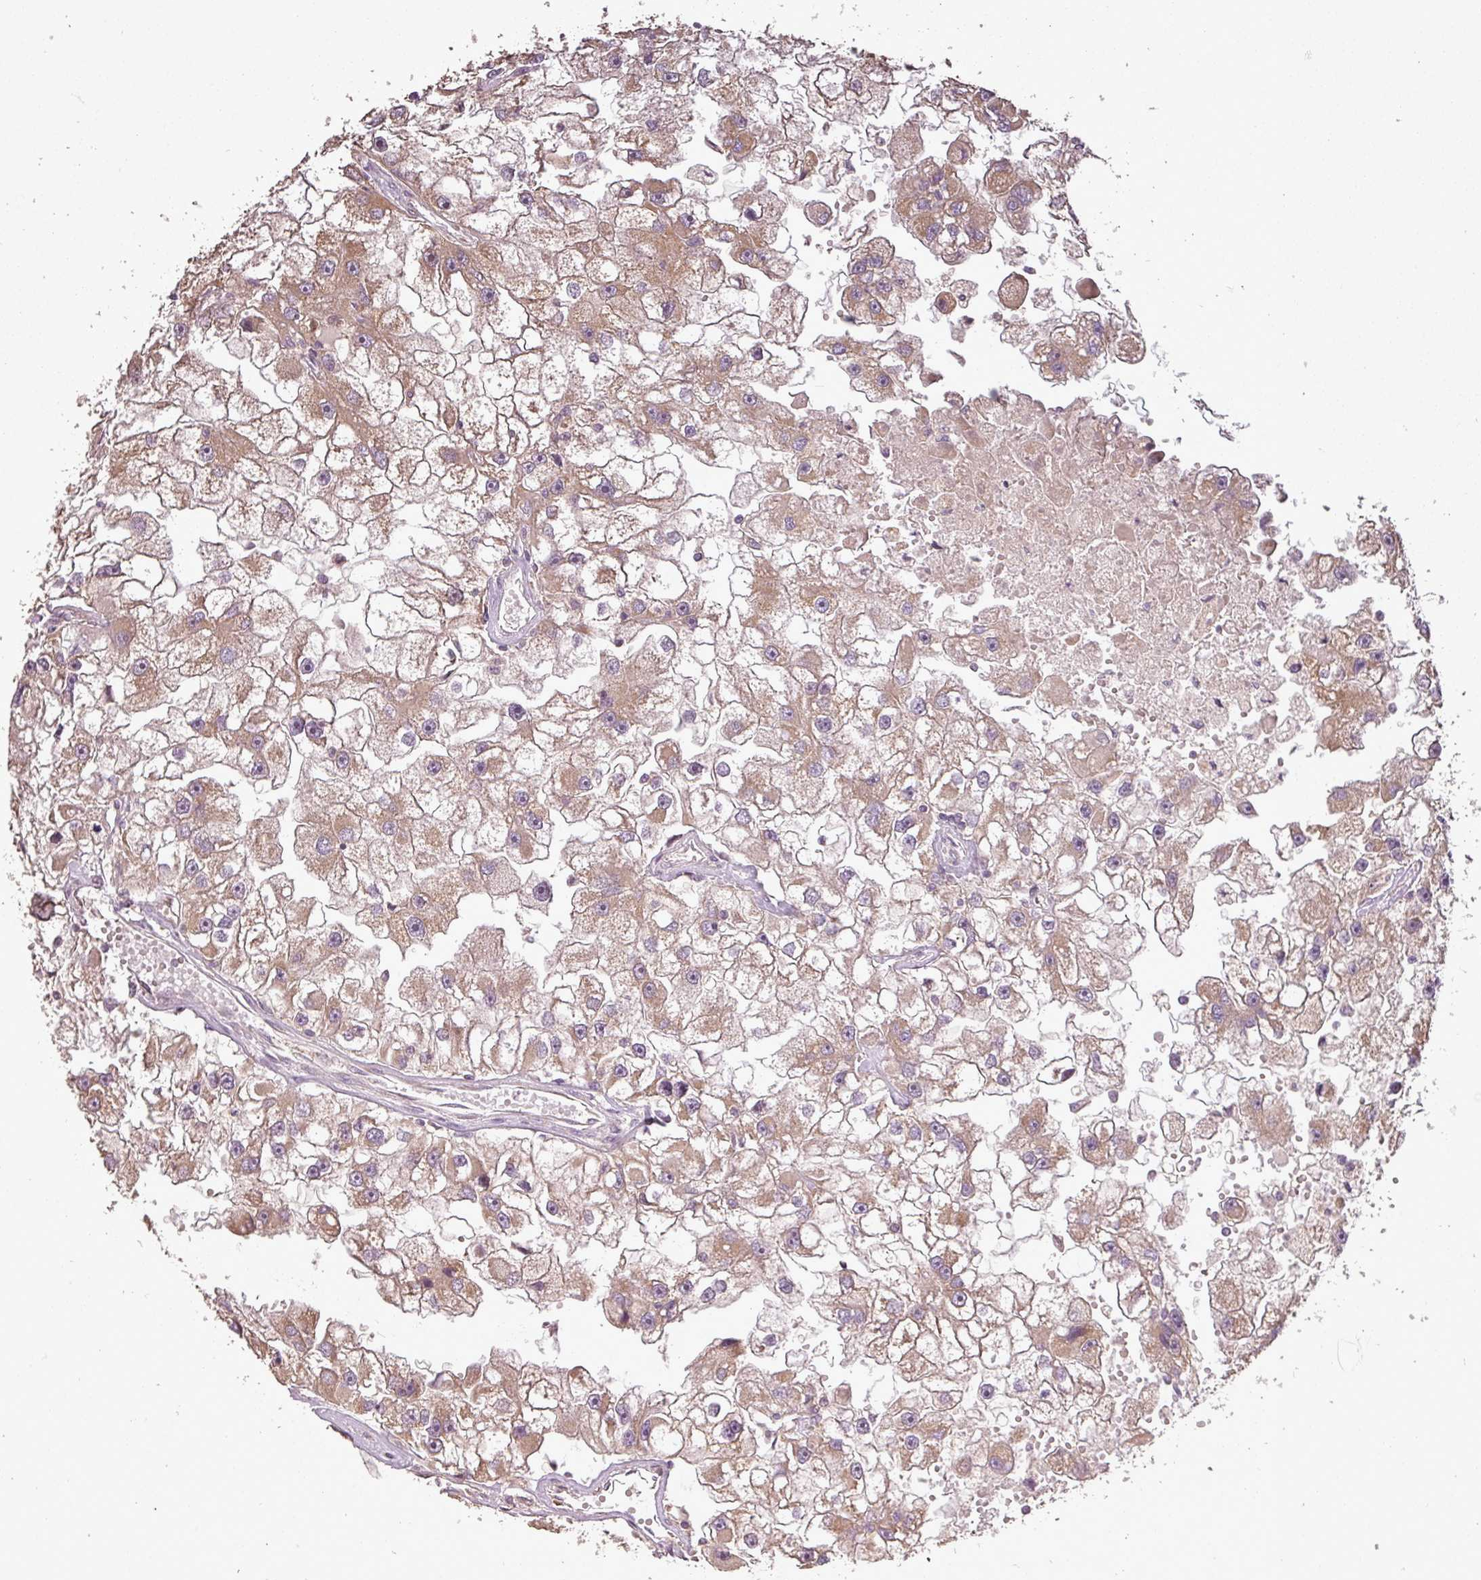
{"staining": {"intensity": "moderate", "quantity": ">75%", "location": "cytoplasmic/membranous"}, "tissue": "renal cancer", "cell_type": "Tumor cells", "image_type": "cancer", "snomed": [{"axis": "morphology", "description": "Adenocarcinoma, NOS"}, {"axis": "topography", "description": "Kidney"}], "caption": "Tumor cells show moderate cytoplasmic/membranous positivity in approximately >75% of cells in adenocarcinoma (renal).", "gene": "FAIM", "patient": {"sex": "male", "age": 63}}